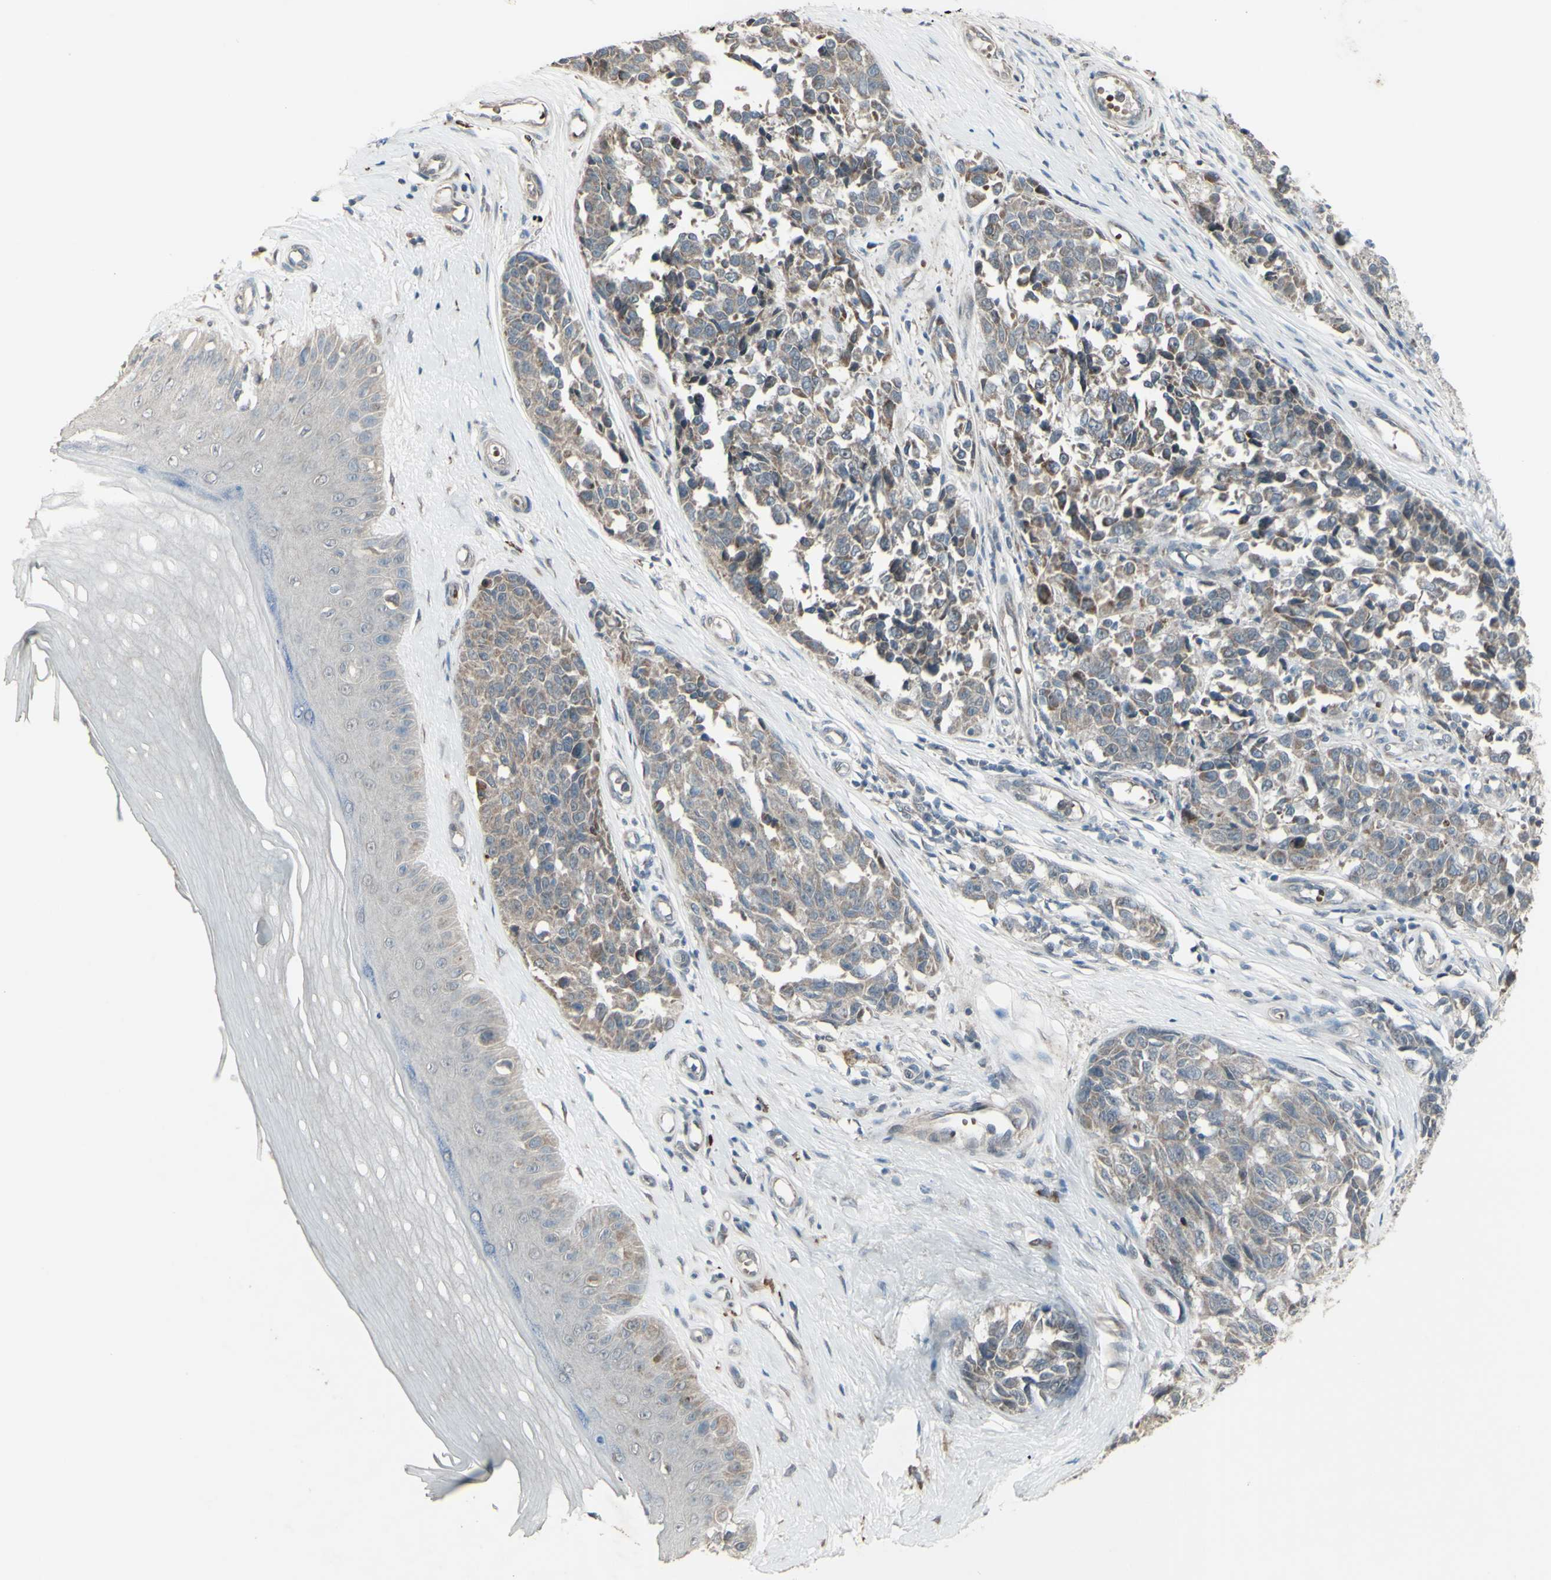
{"staining": {"intensity": "weak", "quantity": ">75%", "location": "cytoplasmic/membranous"}, "tissue": "melanoma", "cell_type": "Tumor cells", "image_type": "cancer", "snomed": [{"axis": "morphology", "description": "Malignant melanoma, NOS"}, {"axis": "topography", "description": "Skin"}], "caption": "Immunohistochemistry histopathology image of malignant melanoma stained for a protein (brown), which demonstrates low levels of weak cytoplasmic/membranous staining in about >75% of tumor cells.", "gene": "GRAMD1B", "patient": {"sex": "female", "age": 64}}